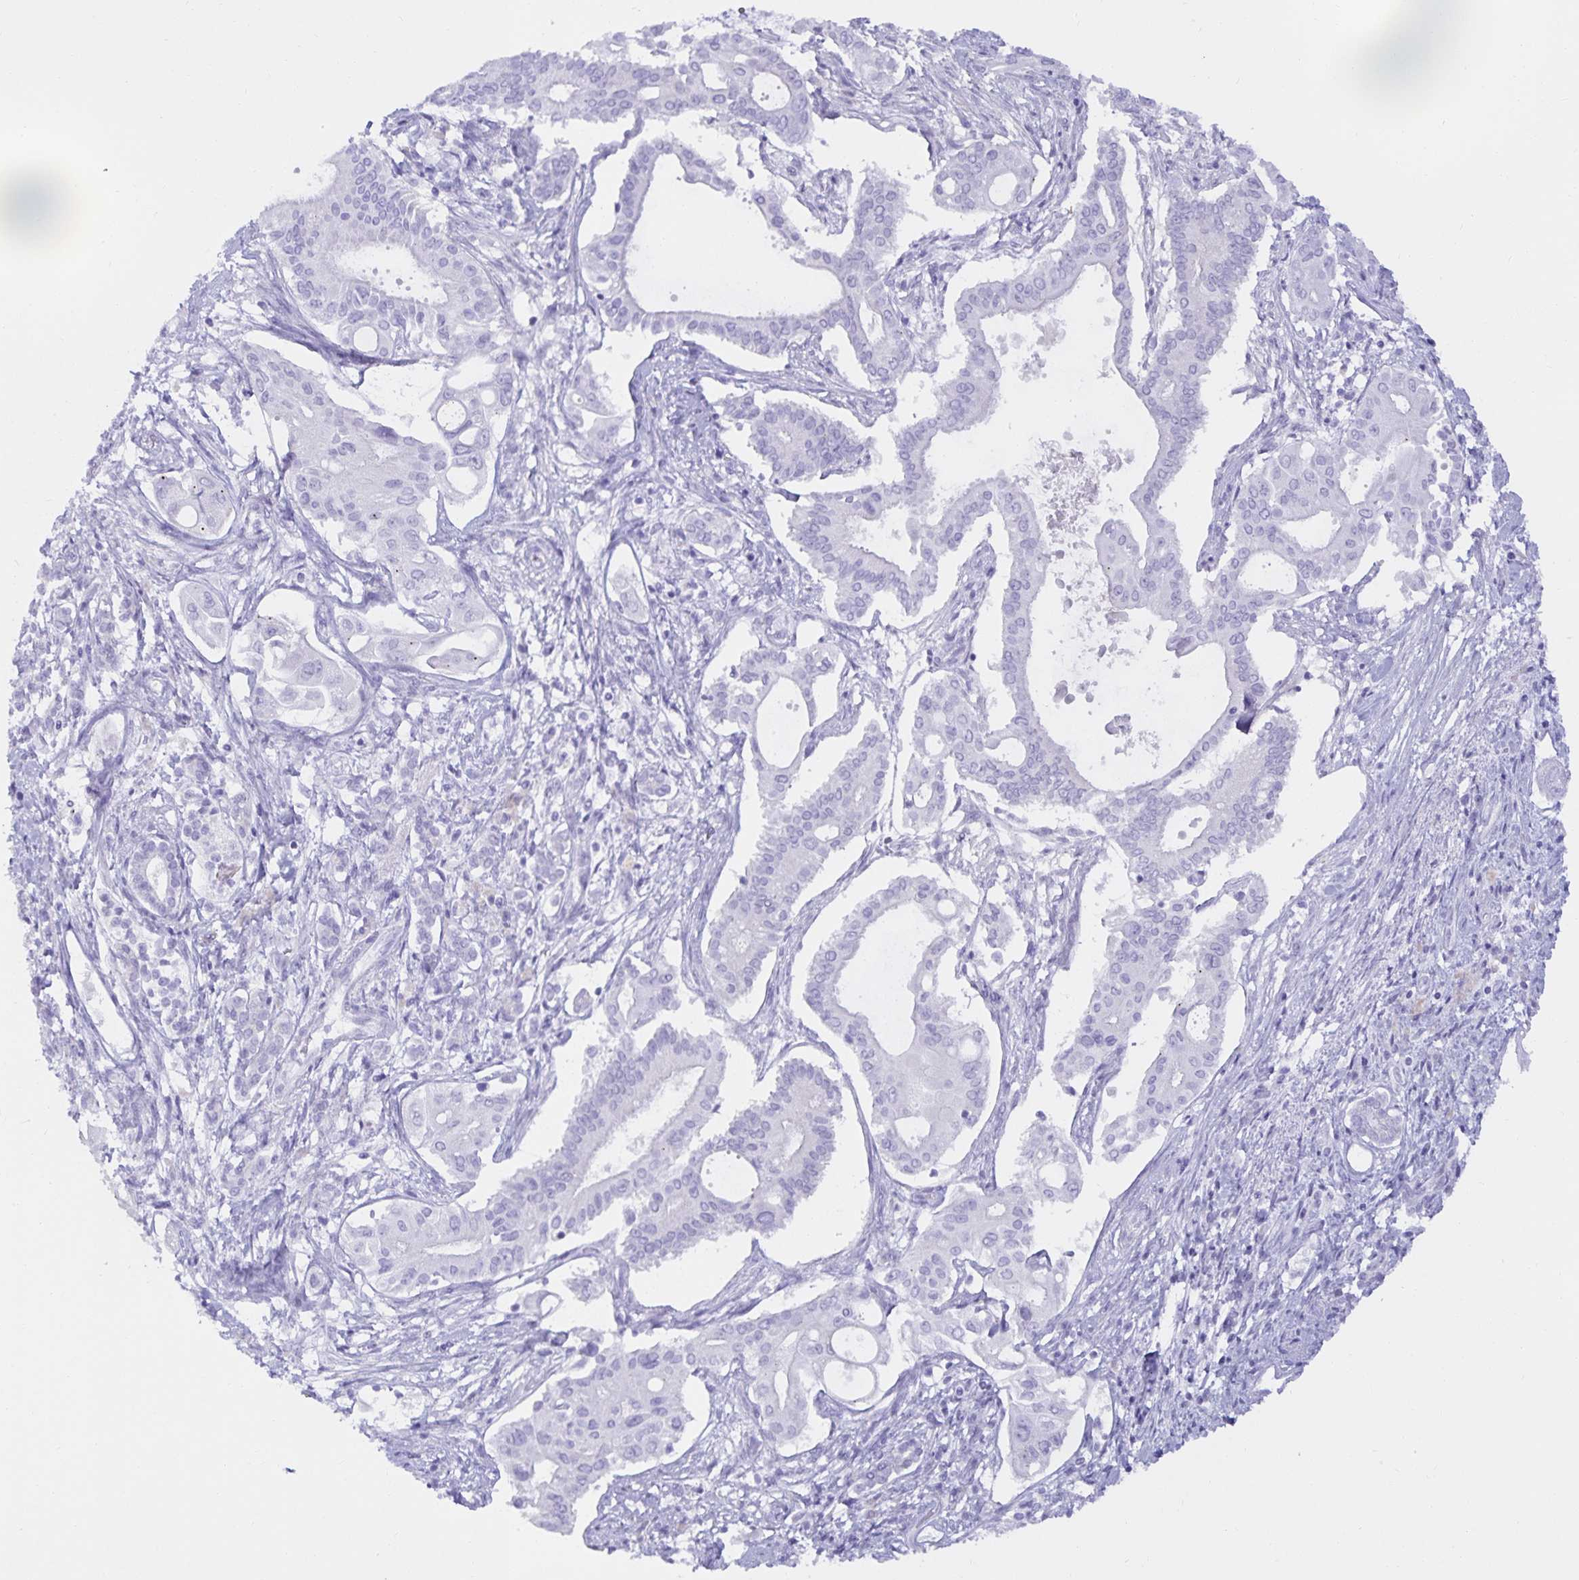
{"staining": {"intensity": "negative", "quantity": "none", "location": "none"}, "tissue": "pancreatic cancer", "cell_type": "Tumor cells", "image_type": "cancer", "snomed": [{"axis": "morphology", "description": "Adenocarcinoma, NOS"}, {"axis": "topography", "description": "Pancreas"}], "caption": "Tumor cells are negative for protein expression in human adenocarcinoma (pancreatic). (Stains: DAB IHC with hematoxylin counter stain, Microscopy: brightfield microscopy at high magnification).", "gene": "MON2", "patient": {"sex": "female", "age": 68}}